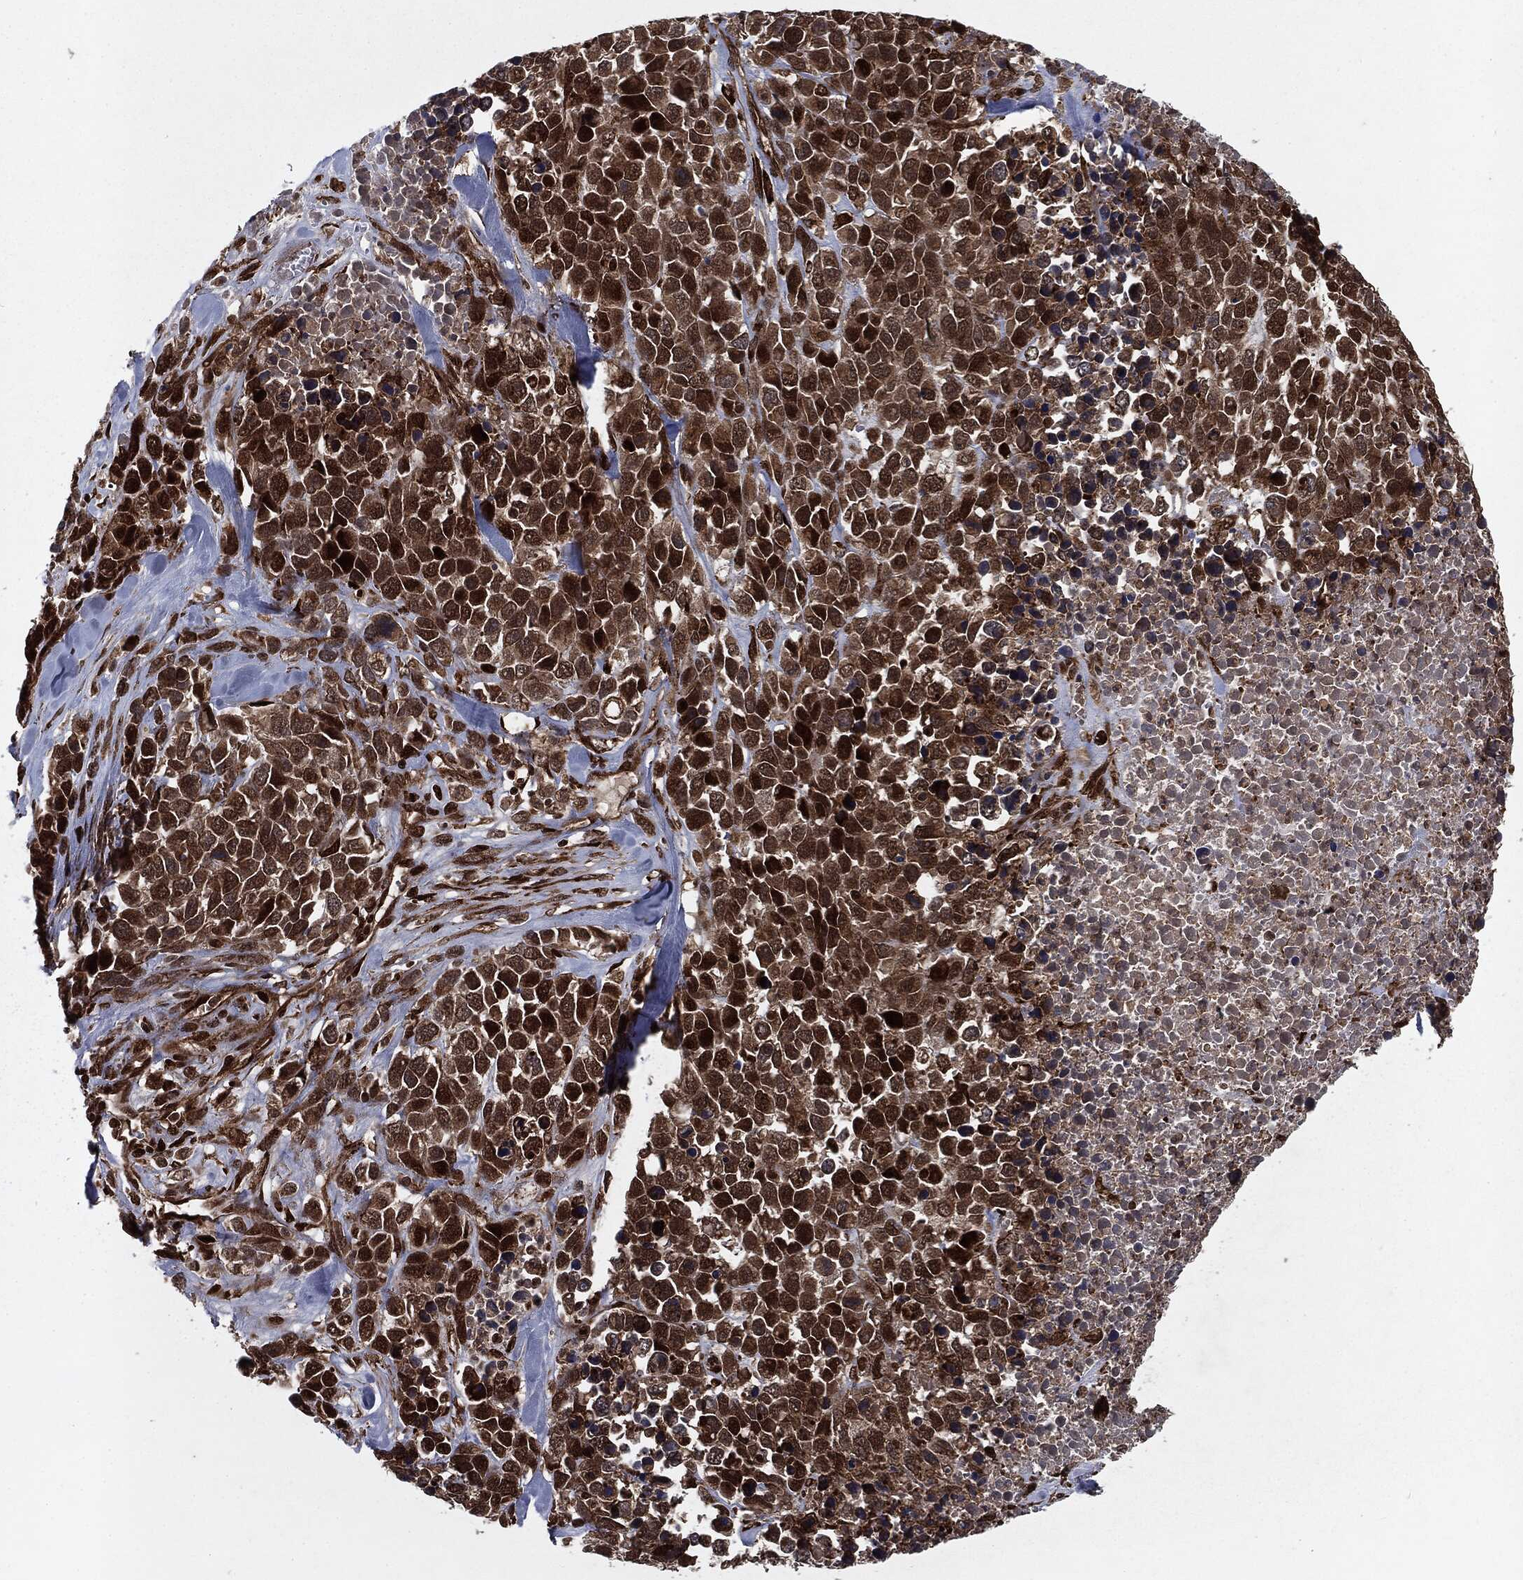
{"staining": {"intensity": "strong", "quantity": ">75%", "location": "cytoplasmic/membranous,nuclear"}, "tissue": "melanoma", "cell_type": "Tumor cells", "image_type": "cancer", "snomed": [{"axis": "morphology", "description": "Malignant melanoma, Metastatic site"}, {"axis": "topography", "description": "Skin"}], "caption": "This micrograph exhibits immunohistochemistry (IHC) staining of human melanoma, with high strong cytoplasmic/membranous and nuclear expression in about >75% of tumor cells.", "gene": "RANBP9", "patient": {"sex": "male", "age": 84}}